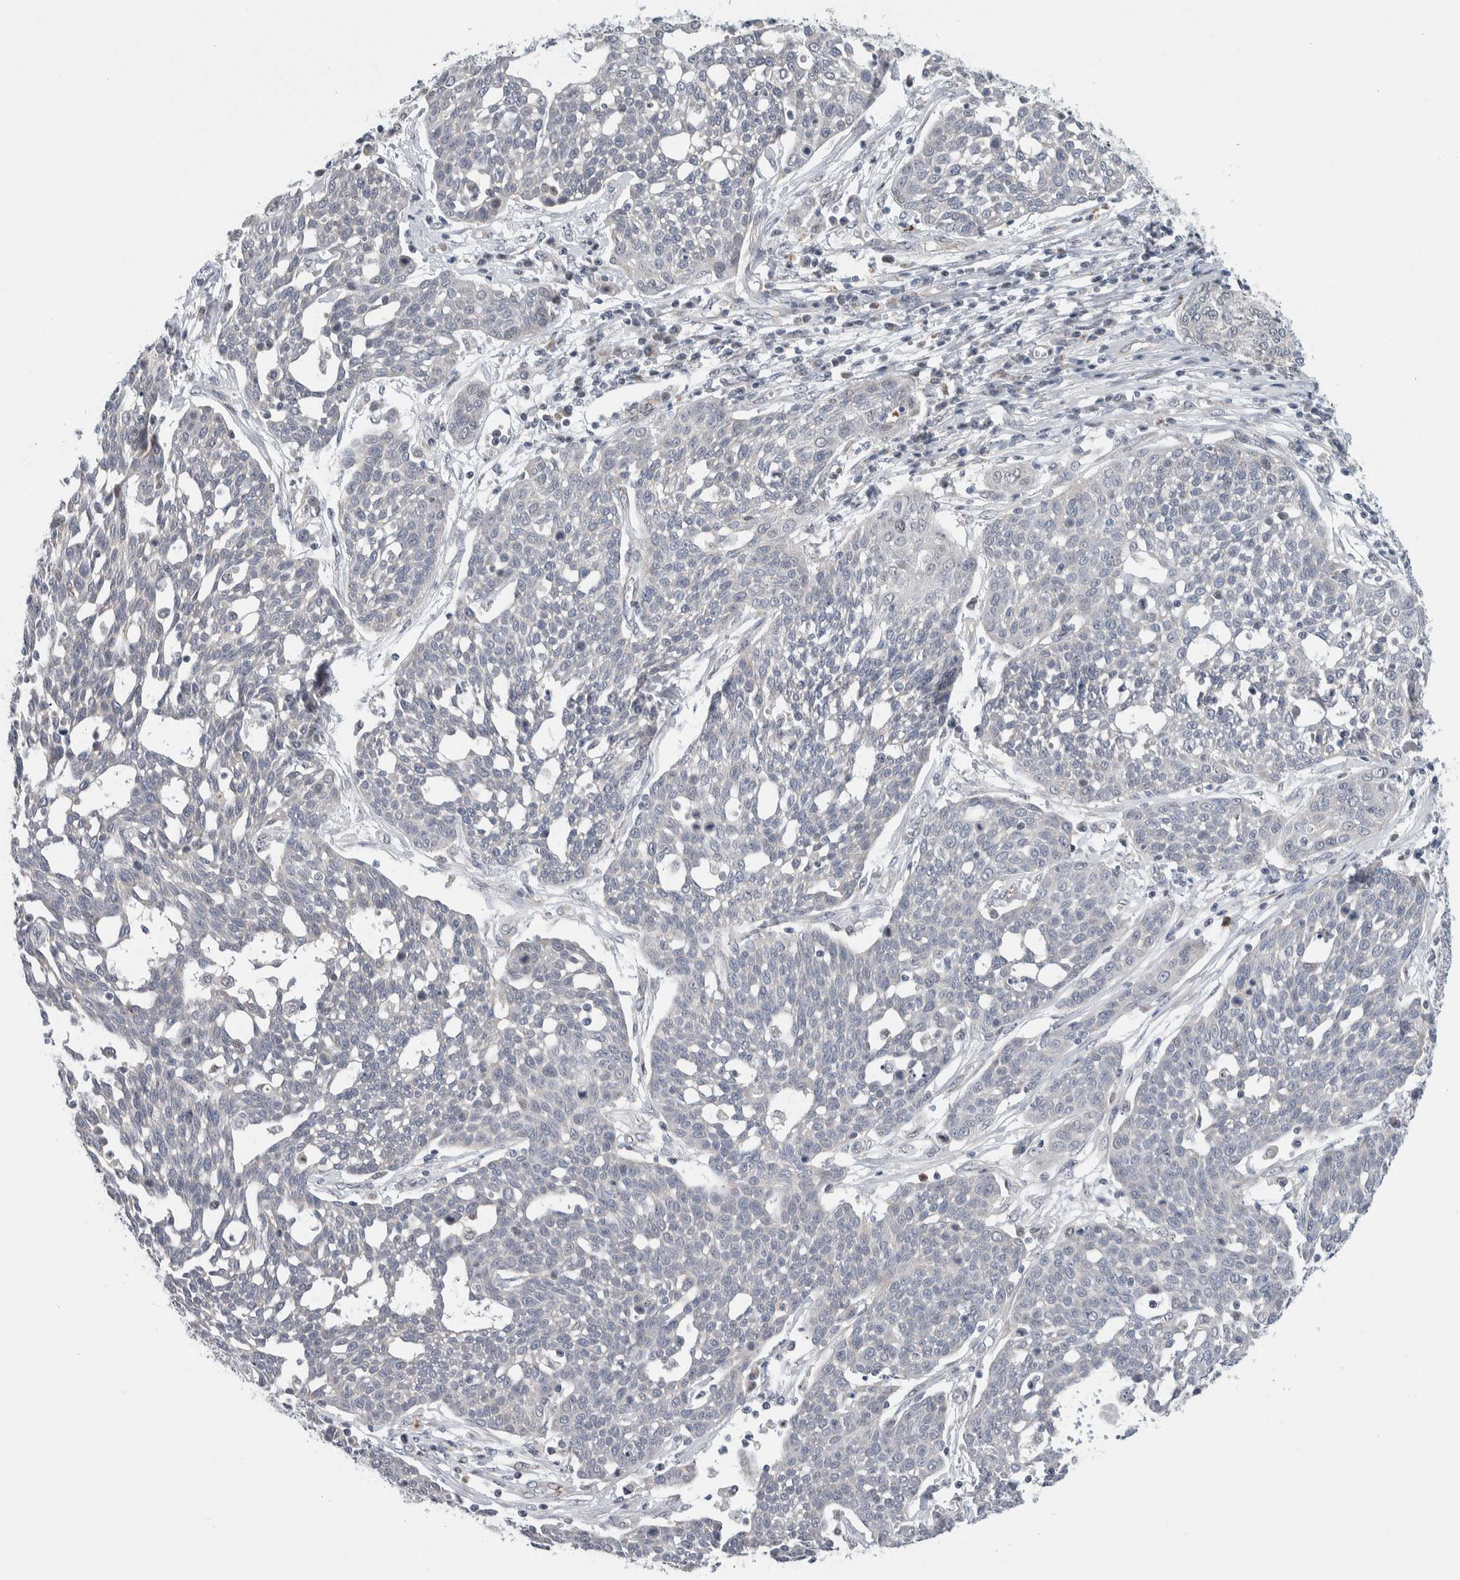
{"staining": {"intensity": "negative", "quantity": "none", "location": "none"}, "tissue": "cervical cancer", "cell_type": "Tumor cells", "image_type": "cancer", "snomed": [{"axis": "morphology", "description": "Squamous cell carcinoma, NOS"}, {"axis": "topography", "description": "Cervix"}], "caption": "High magnification brightfield microscopy of cervical cancer (squamous cell carcinoma) stained with DAB (3,3'-diaminobenzidine) (brown) and counterstained with hematoxylin (blue): tumor cells show no significant staining.", "gene": "NEUROD1", "patient": {"sex": "female", "age": 34}}